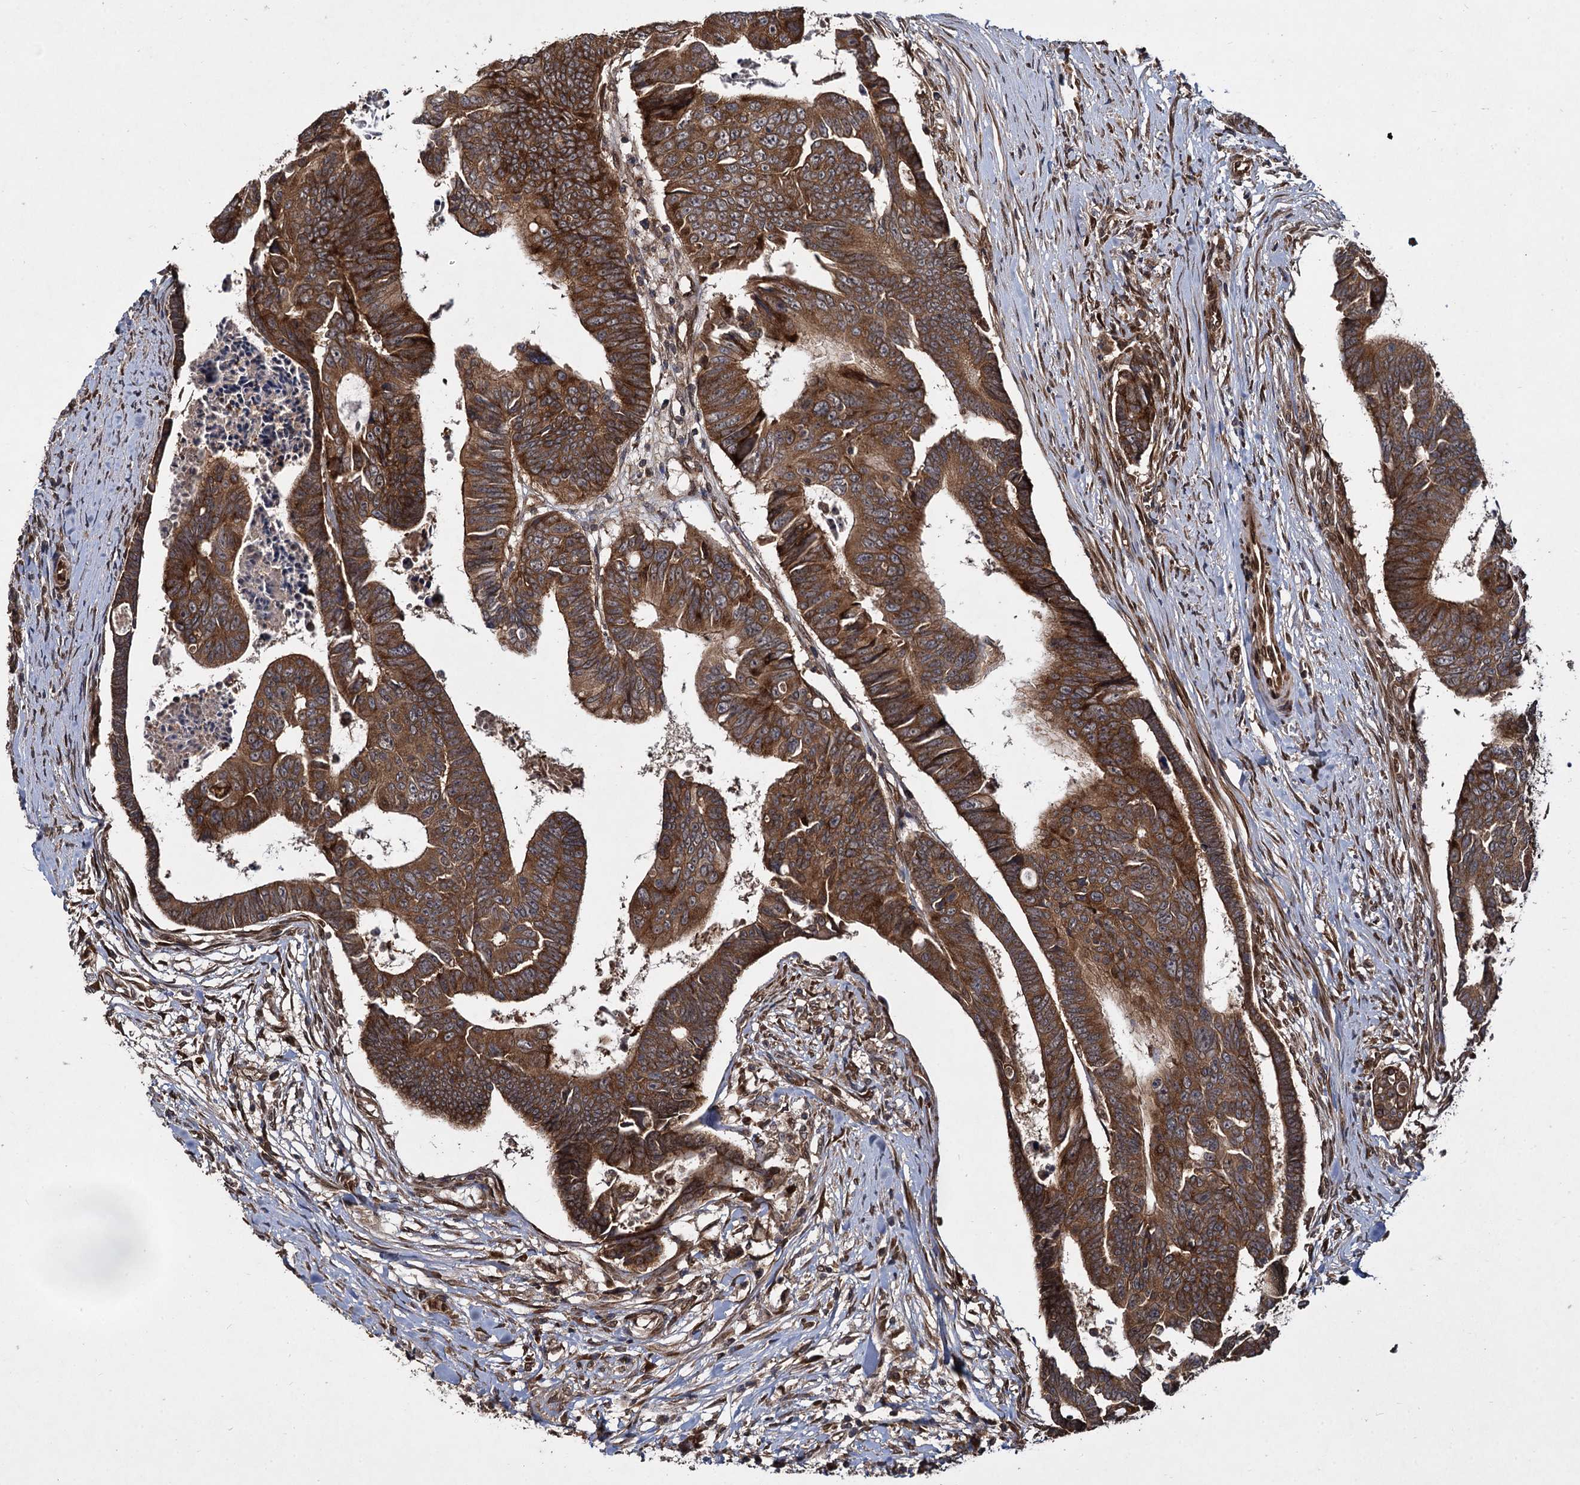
{"staining": {"intensity": "strong", "quantity": ">75%", "location": "cytoplasmic/membranous"}, "tissue": "colorectal cancer", "cell_type": "Tumor cells", "image_type": "cancer", "snomed": [{"axis": "morphology", "description": "Adenocarcinoma, NOS"}, {"axis": "topography", "description": "Rectum"}], "caption": "A high amount of strong cytoplasmic/membranous positivity is seen in approximately >75% of tumor cells in adenocarcinoma (colorectal) tissue. The protein is shown in brown color, while the nuclei are stained blue.", "gene": "DCP1B", "patient": {"sex": "female", "age": 65}}